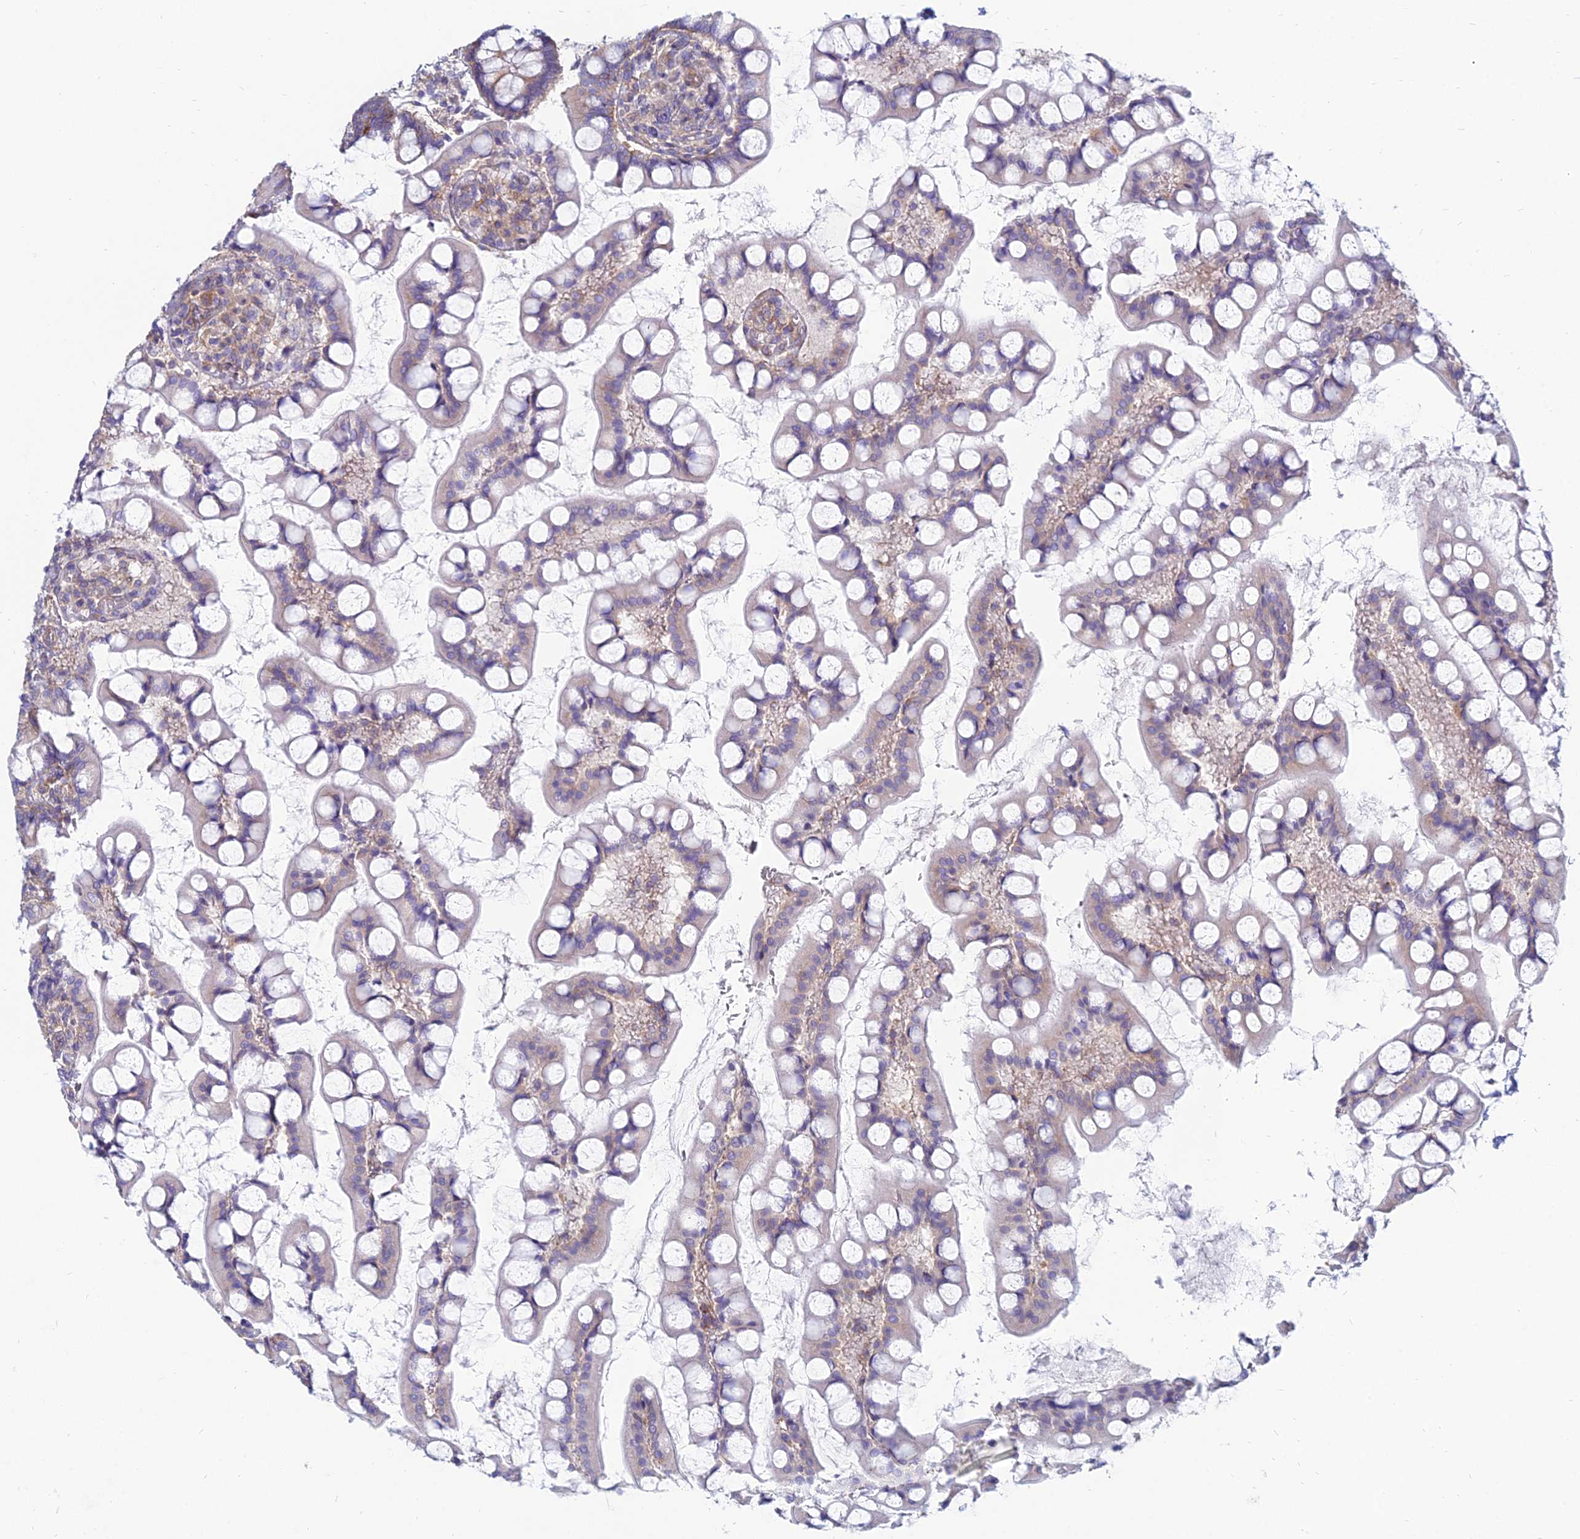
{"staining": {"intensity": "strong", "quantity": "25%-75%", "location": "cytoplasmic/membranous"}, "tissue": "small intestine", "cell_type": "Glandular cells", "image_type": "normal", "snomed": [{"axis": "morphology", "description": "Normal tissue, NOS"}, {"axis": "topography", "description": "Small intestine"}], "caption": "High-power microscopy captured an IHC image of unremarkable small intestine, revealing strong cytoplasmic/membranous expression in approximately 25%-75% of glandular cells. Nuclei are stained in blue.", "gene": "TXLNA", "patient": {"sex": "male", "age": 52}}